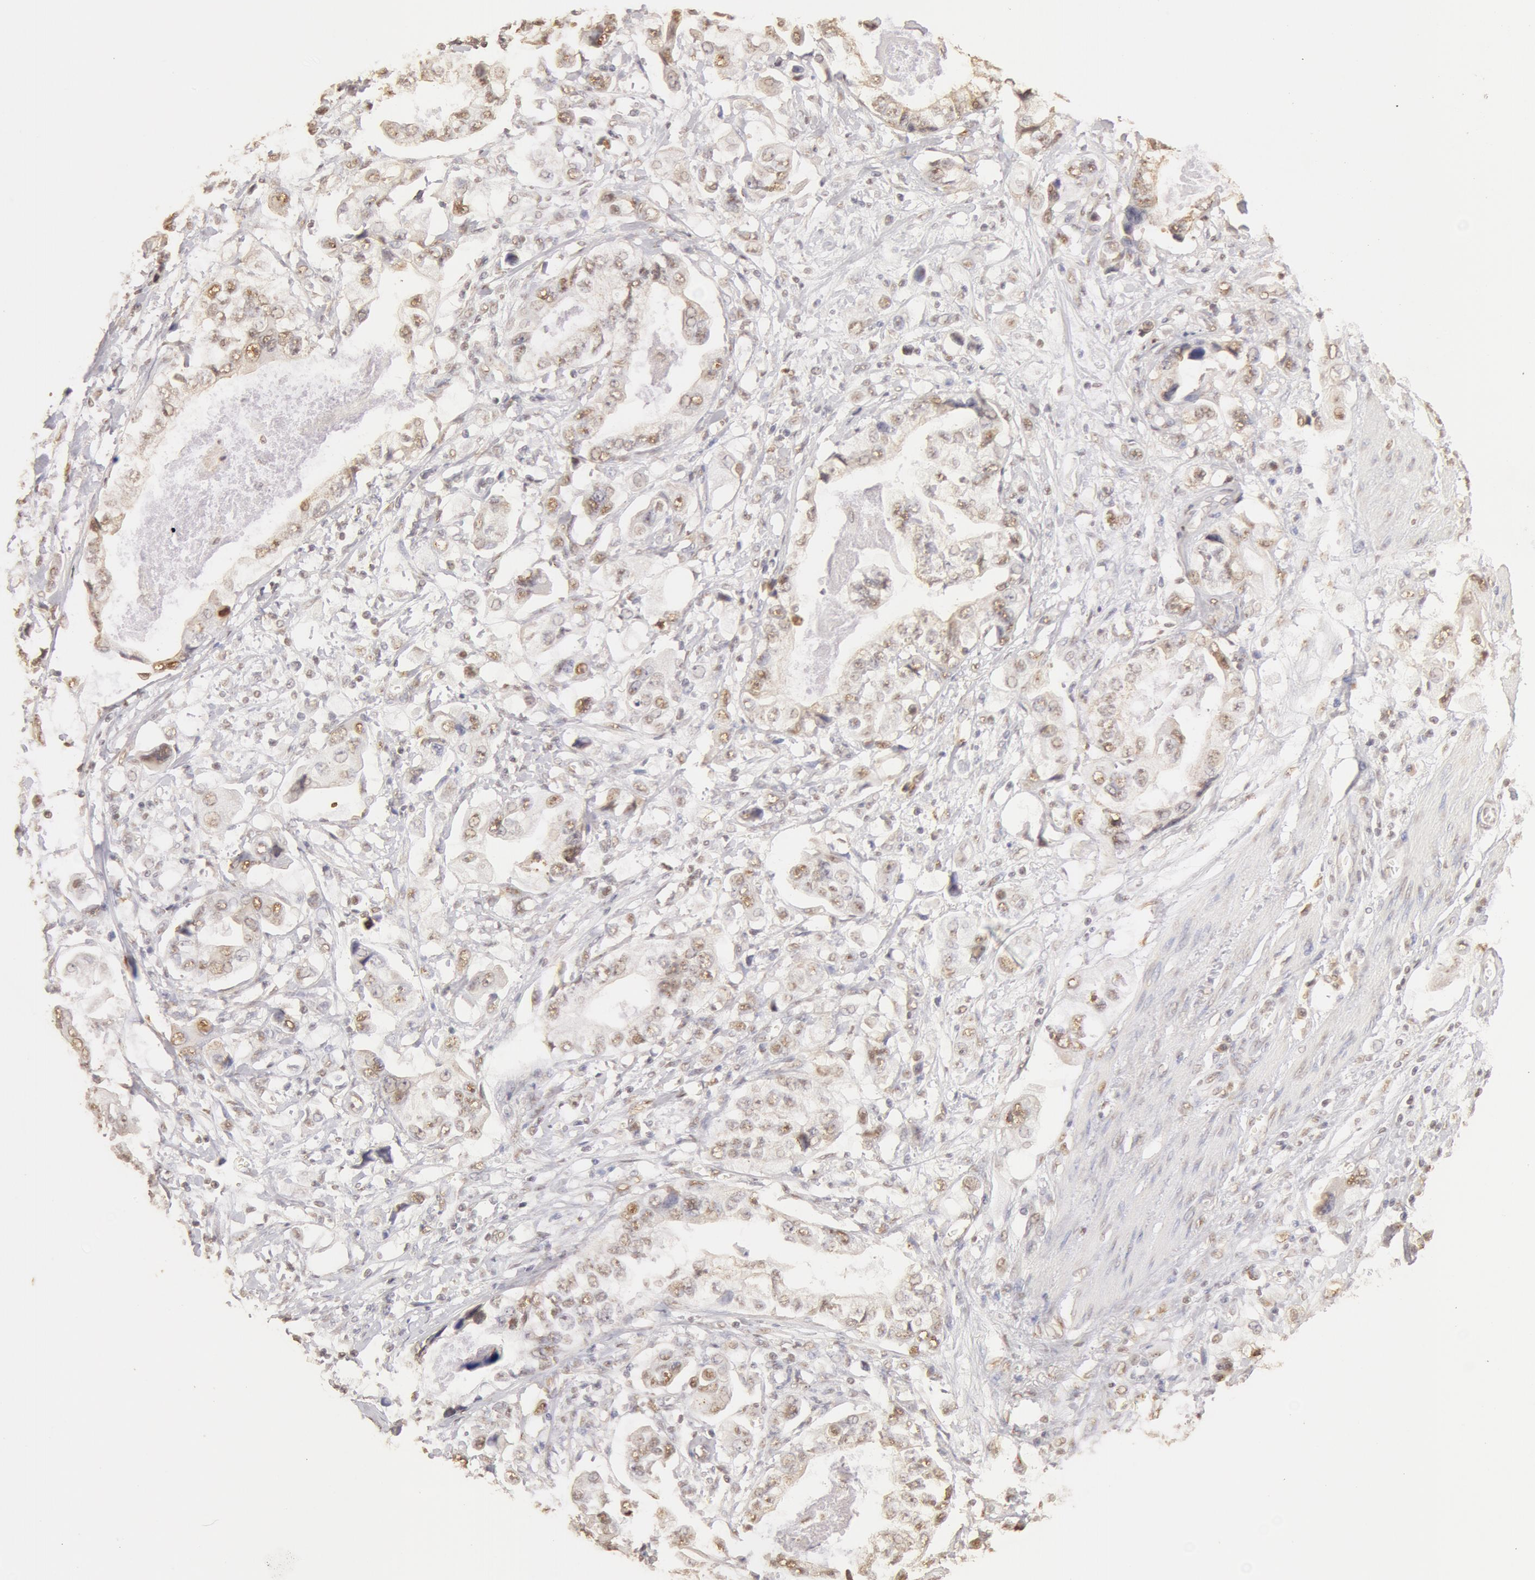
{"staining": {"intensity": "weak", "quantity": "25%-75%", "location": "cytoplasmic/membranous,nuclear"}, "tissue": "stomach cancer", "cell_type": "Tumor cells", "image_type": "cancer", "snomed": [{"axis": "morphology", "description": "Adenocarcinoma, NOS"}, {"axis": "topography", "description": "Pancreas"}, {"axis": "topography", "description": "Stomach, upper"}], "caption": "Immunohistochemistry of human stomach cancer (adenocarcinoma) shows low levels of weak cytoplasmic/membranous and nuclear positivity in about 25%-75% of tumor cells. The protein is stained brown, and the nuclei are stained in blue (DAB IHC with brightfield microscopy, high magnification).", "gene": "SNRNP70", "patient": {"sex": "male", "age": 77}}